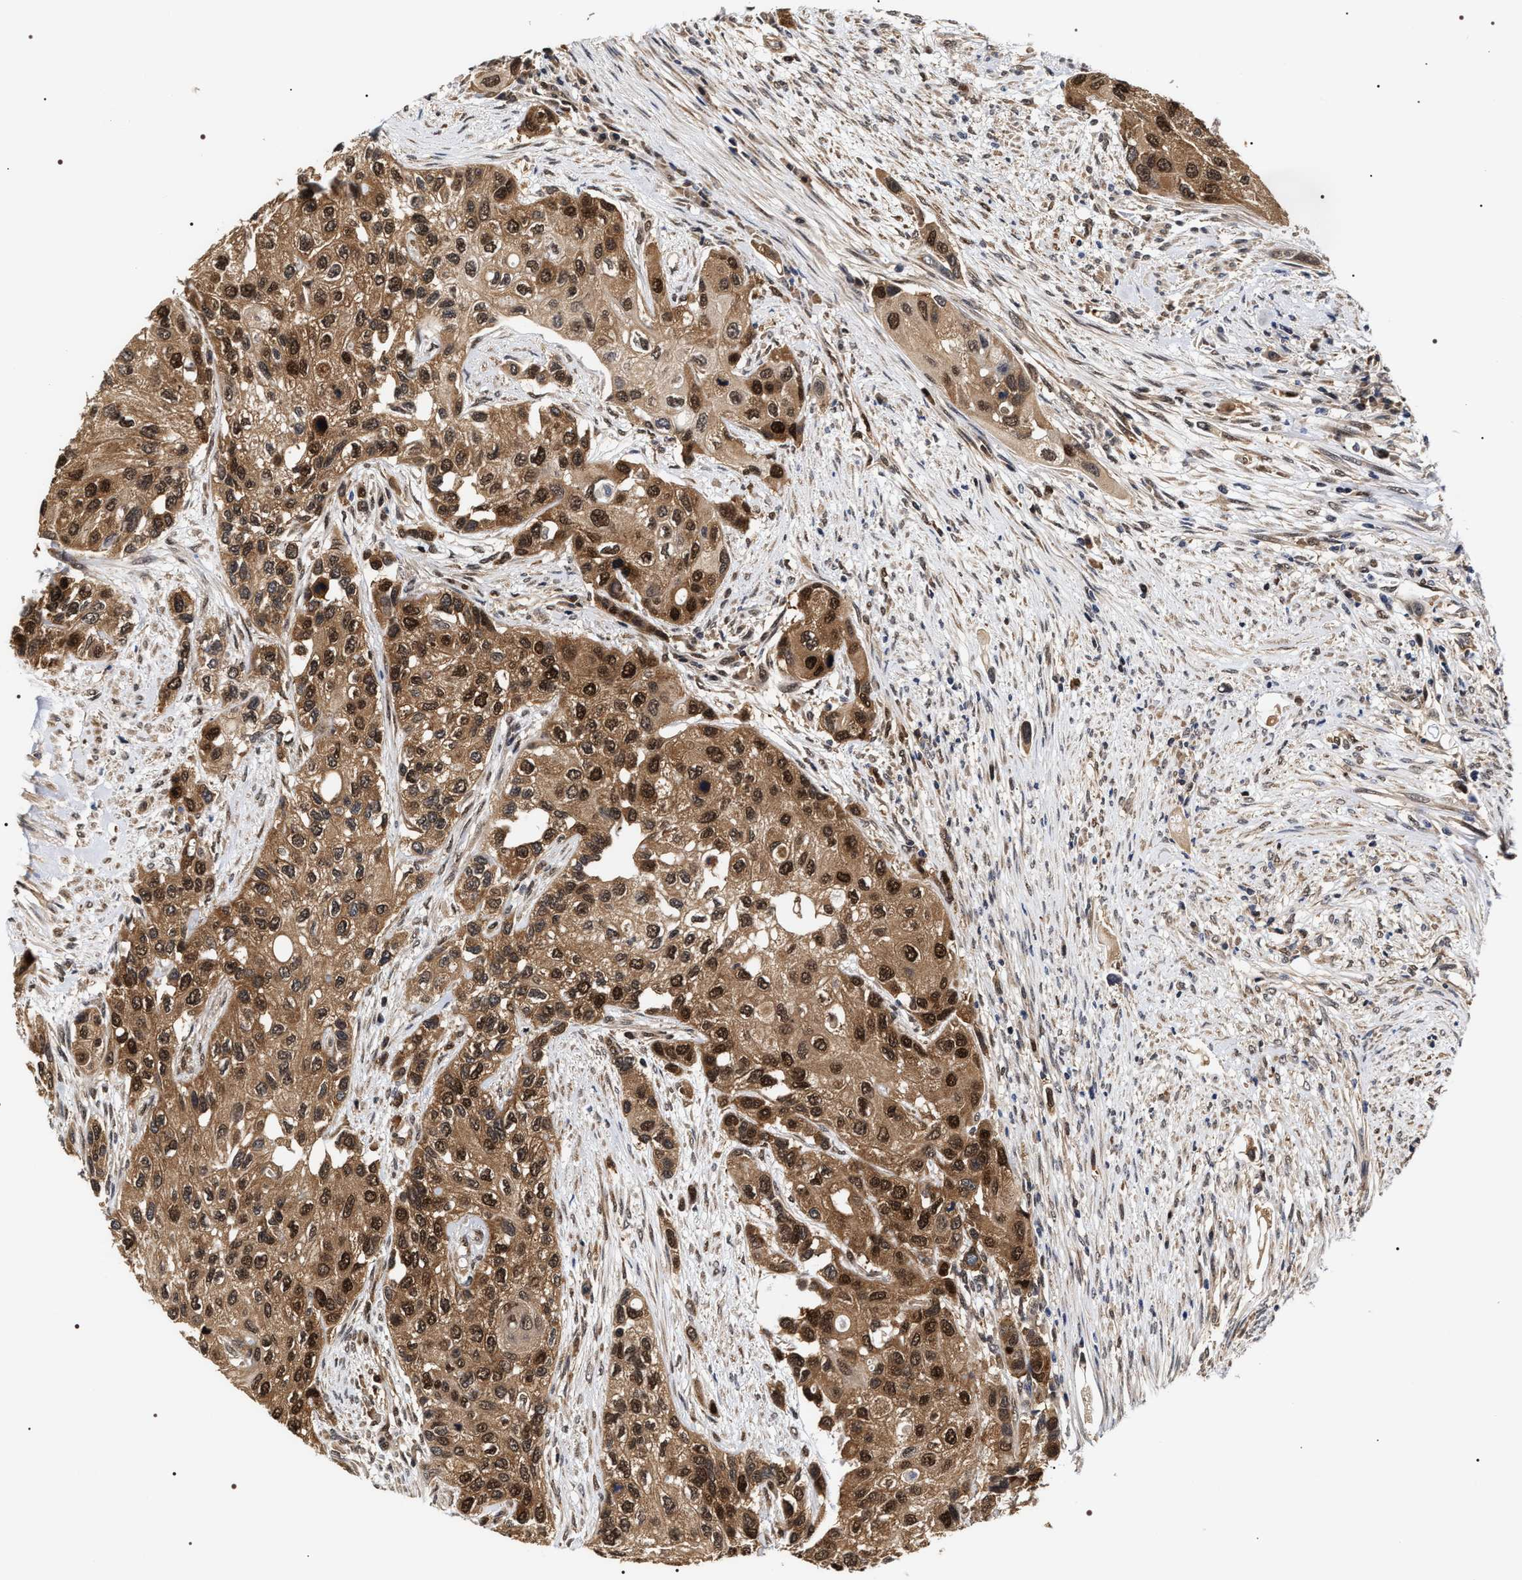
{"staining": {"intensity": "strong", "quantity": ">75%", "location": "cytoplasmic/membranous,nuclear"}, "tissue": "urothelial cancer", "cell_type": "Tumor cells", "image_type": "cancer", "snomed": [{"axis": "morphology", "description": "Urothelial carcinoma, High grade"}, {"axis": "topography", "description": "Urinary bladder"}], "caption": "DAB (3,3'-diaminobenzidine) immunohistochemical staining of human urothelial cancer demonstrates strong cytoplasmic/membranous and nuclear protein staining in approximately >75% of tumor cells.", "gene": "BAG6", "patient": {"sex": "female", "age": 56}}